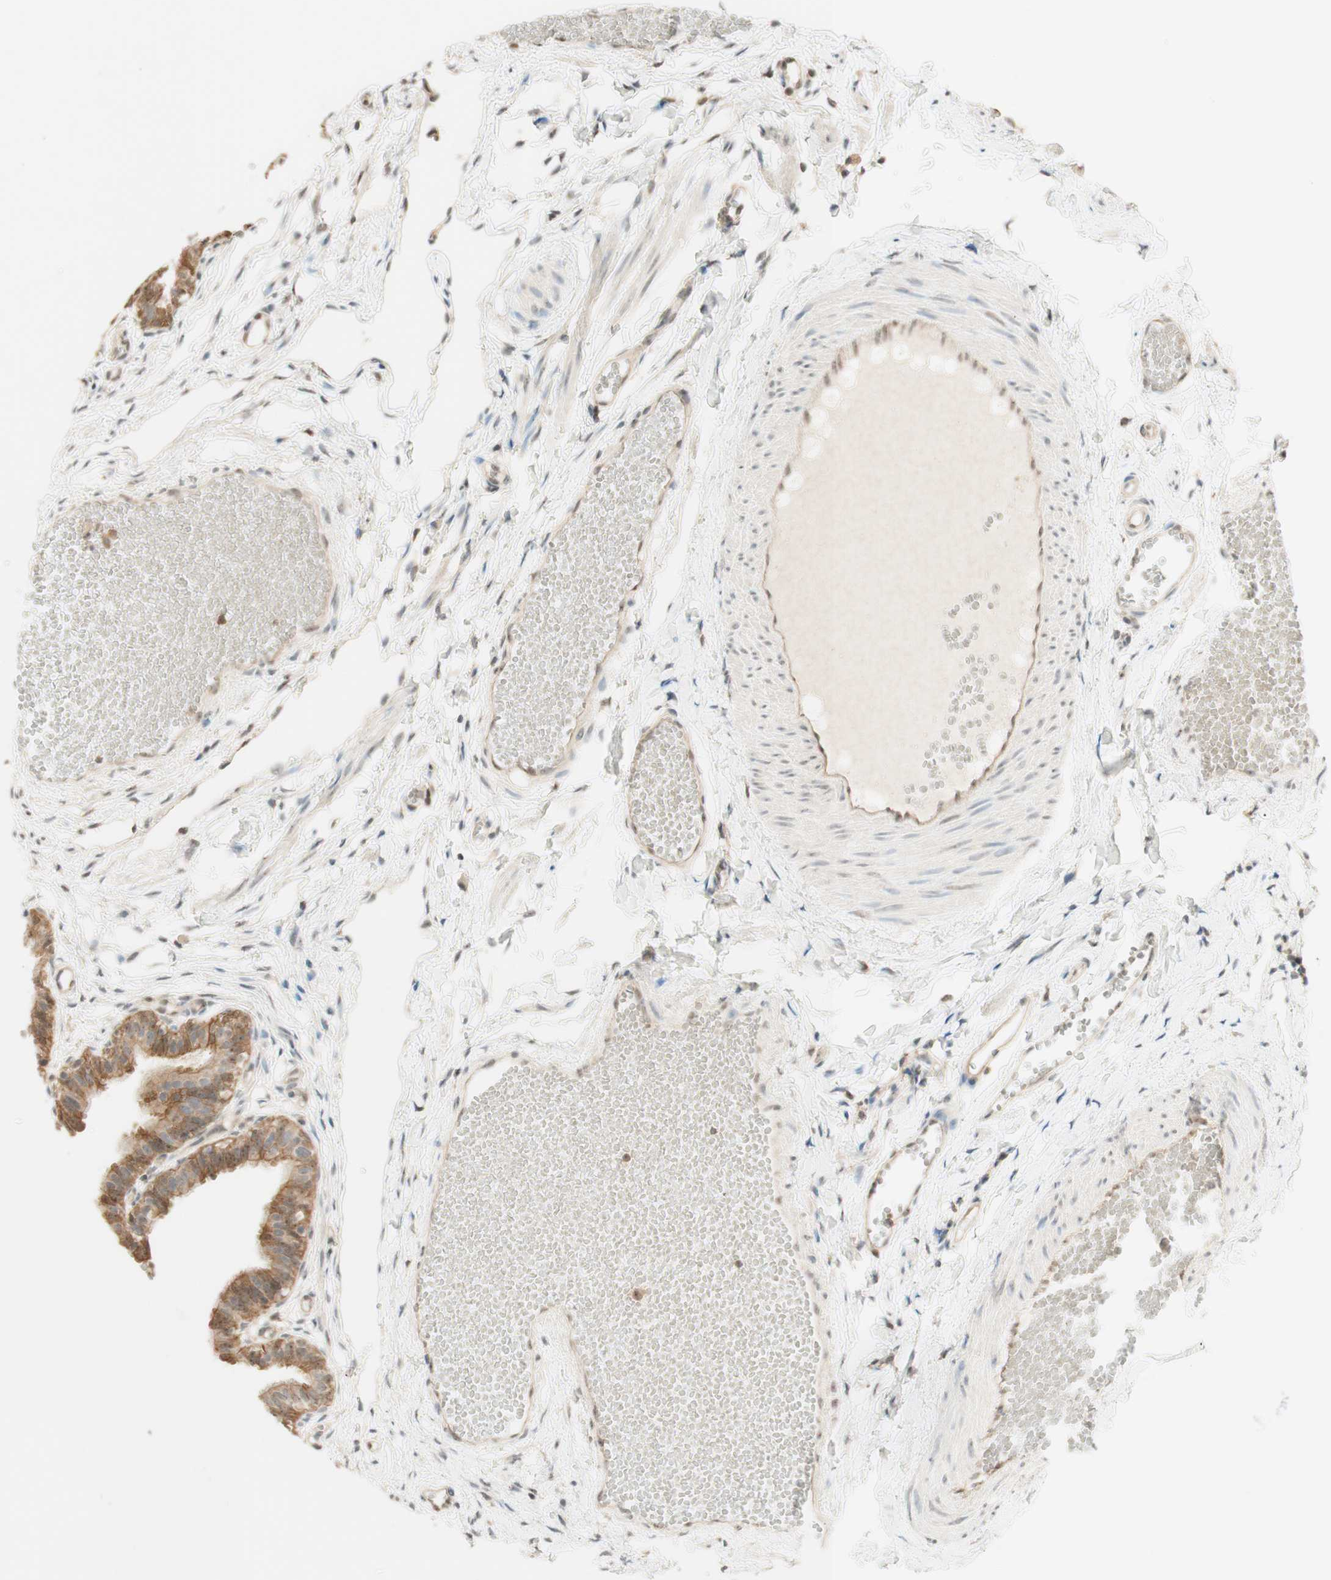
{"staining": {"intensity": "moderate", "quantity": ">75%", "location": "cytoplasmic/membranous"}, "tissue": "fallopian tube", "cell_type": "Glandular cells", "image_type": "normal", "snomed": [{"axis": "morphology", "description": "Normal tissue, NOS"}, {"axis": "topography", "description": "Fallopian tube"}, {"axis": "topography", "description": "Placenta"}], "caption": "IHC image of benign fallopian tube: human fallopian tube stained using immunohistochemistry (IHC) demonstrates medium levels of moderate protein expression localized specifically in the cytoplasmic/membranous of glandular cells, appearing as a cytoplasmic/membranous brown color.", "gene": "SPINT2", "patient": {"sex": "female", "age": 34}}